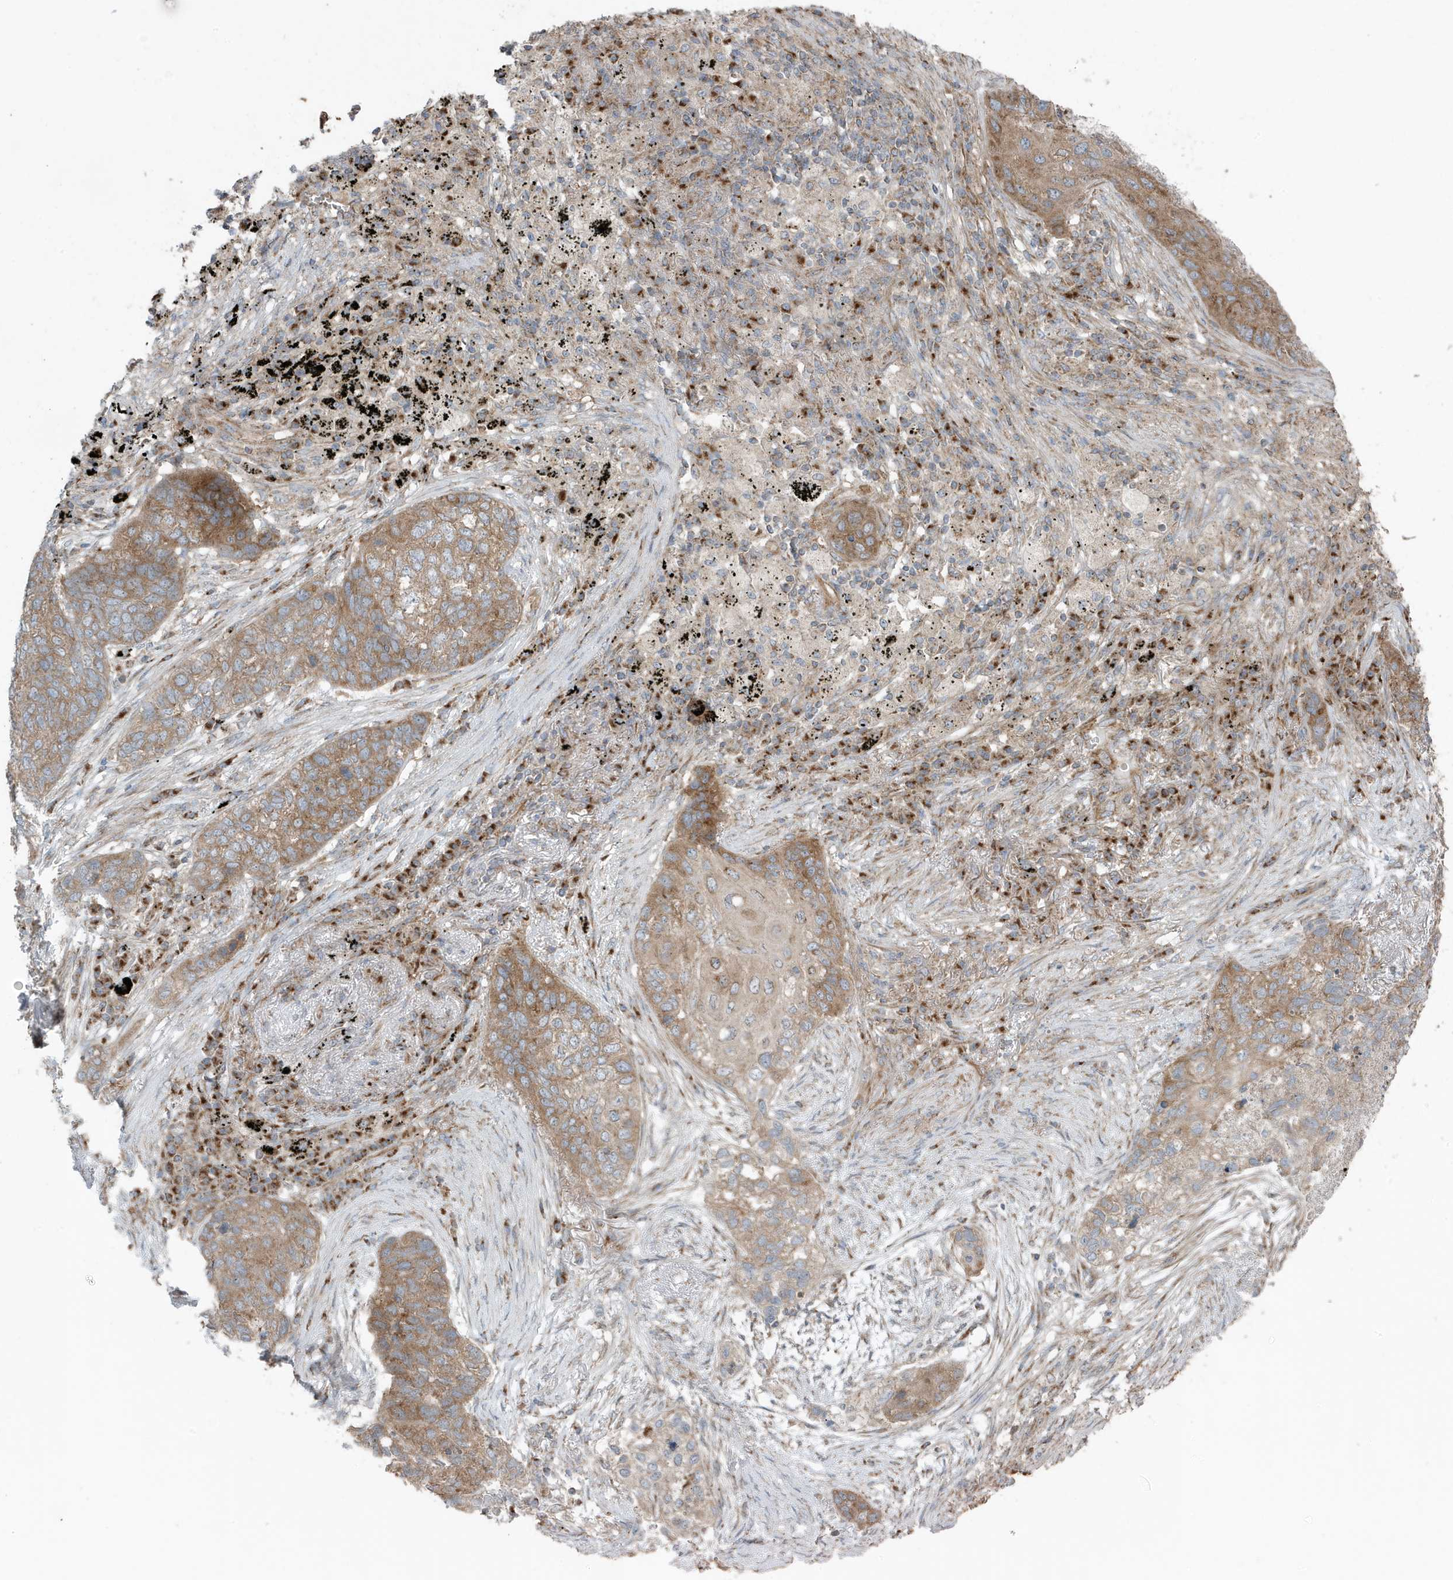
{"staining": {"intensity": "moderate", "quantity": ">75%", "location": "cytoplasmic/membranous"}, "tissue": "lung cancer", "cell_type": "Tumor cells", "image_type": "cancer", "snomed": [{"axis": "morphology", "description": "Squamous cell carcinoma, NOS"}, {"axis": "topography", "description": "Lung"}], "caption": "Protein expression analysis of lung cancer (squamous cell carcinoma) reveals moderate cytoplasmic/membranous staining in approximately >75% of tumor cells.", "gene": "GOLGA4", "patient": {"sex": "female", "age": 63}}